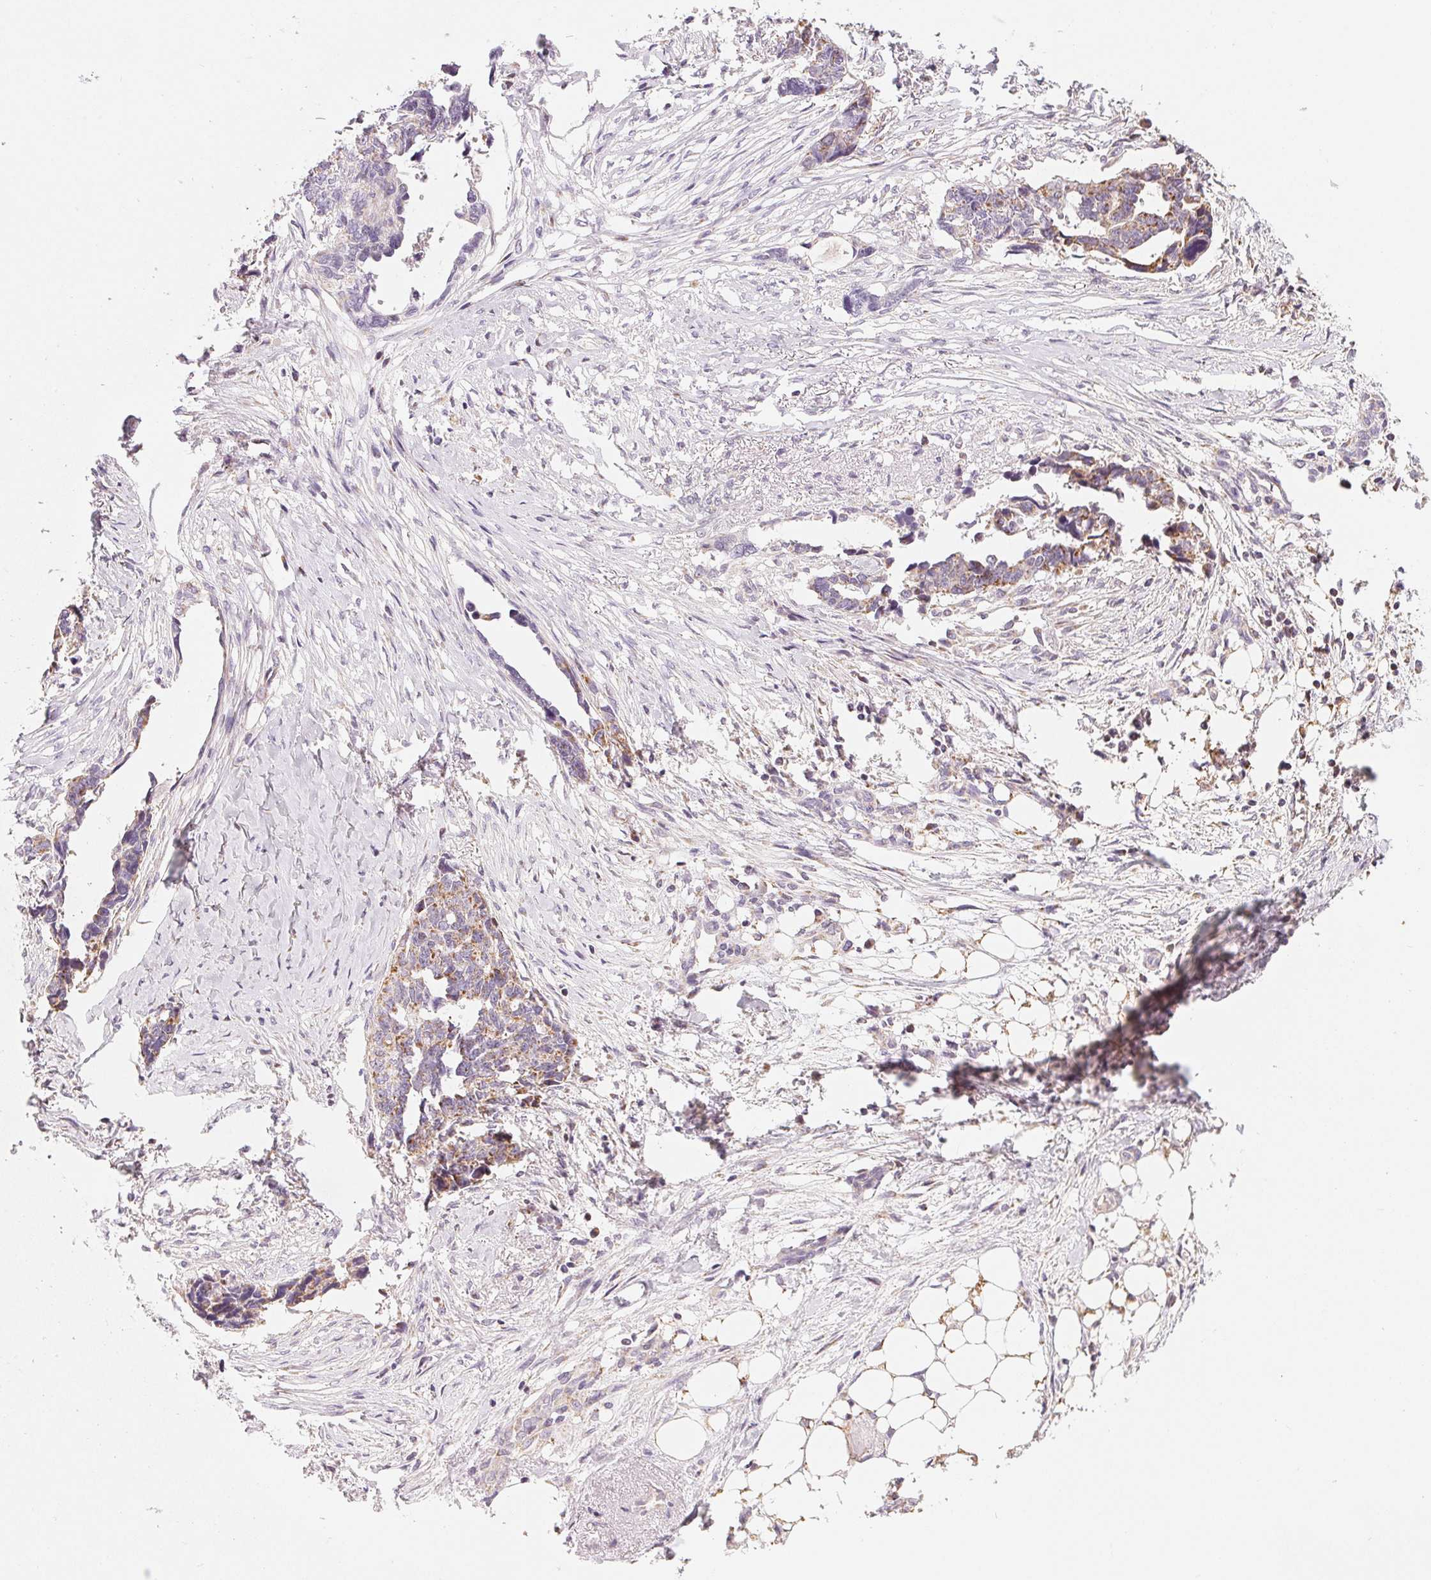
{"staining": {"intensity": "weak", "quantity": ">75%", "location": "cytoplasmic/membranous"}, "tissue": "ovarian cancer", "cell_type": "Tumor cells", "image_type": "cancer", "snomed": [{"axis": "morphology", "description": "Cystadenocarcinoma, serous, NOS"}, {"axis": "topography", "description": "Ovary"}], "caption": "Human ovarian serous cystadenocarcinoma stained with a brown dye shows weak cytoplasmic/membranous positive staining in about >75% of tumor cells.", "gene": "COQ7", "patient": {"sex": "female", "age": 69}}